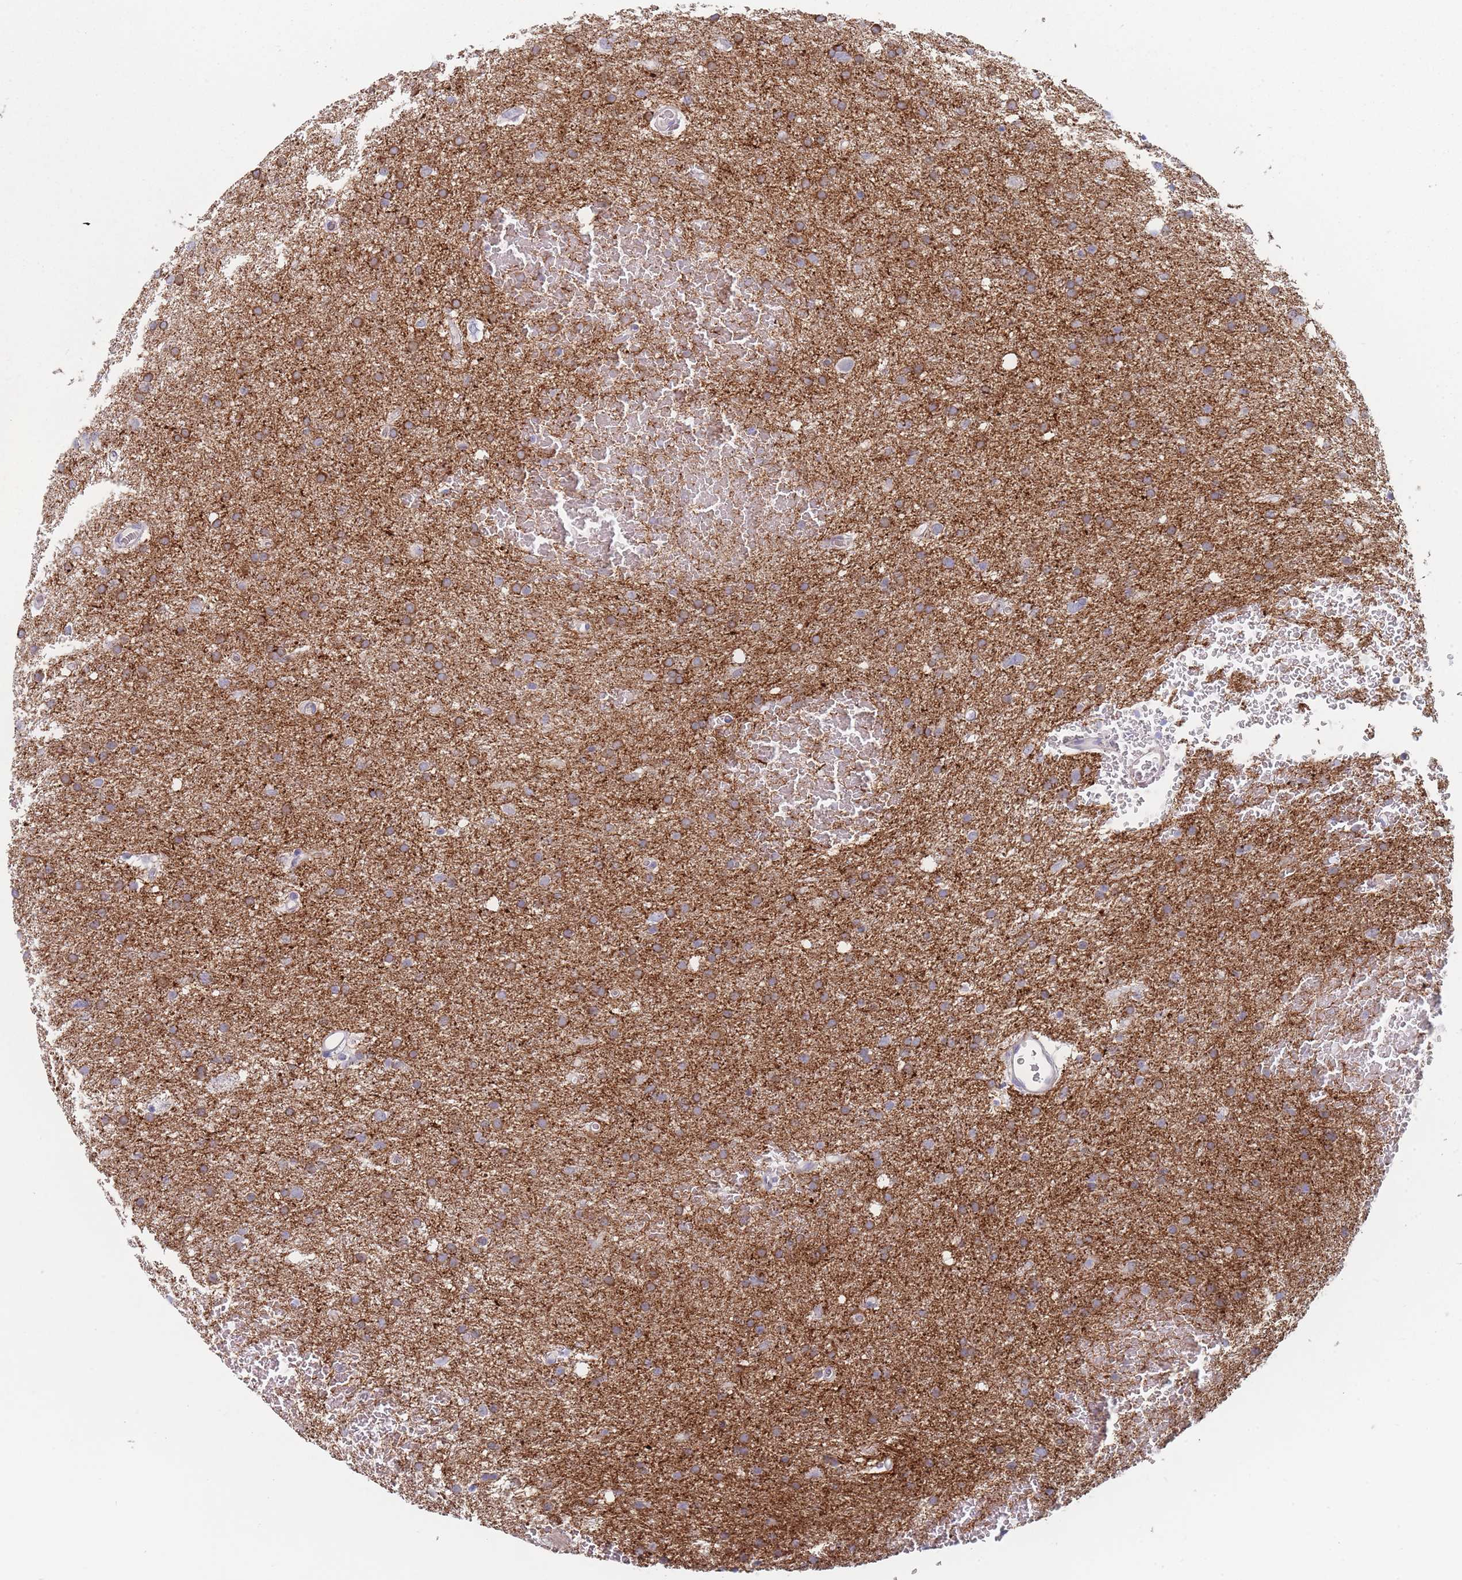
{"staining": {"intensity": "moderate", "quantity": "25%-75%", "location": "cytoplasmic/membranous"}, "tissue": "glioma", "cell_type": "Tumor cells", "image_type": "cancer", "snomed": [{"axis": "morphology", "description": "Glioma, malignant, High grade"}, {"axis": "topography", "description": "Cerebral cortex"}], "caption": "High-magnification brightfield microscopy of glioma stained with DAB (brown) and counterstained with hematoxylin (blue). tumor cells exhibit moderate cytoplasmic/membranous staining is present in about25%-75% of cells.", "gene": "SPATS1", "patient": {"sex": "female", "age": 36}}